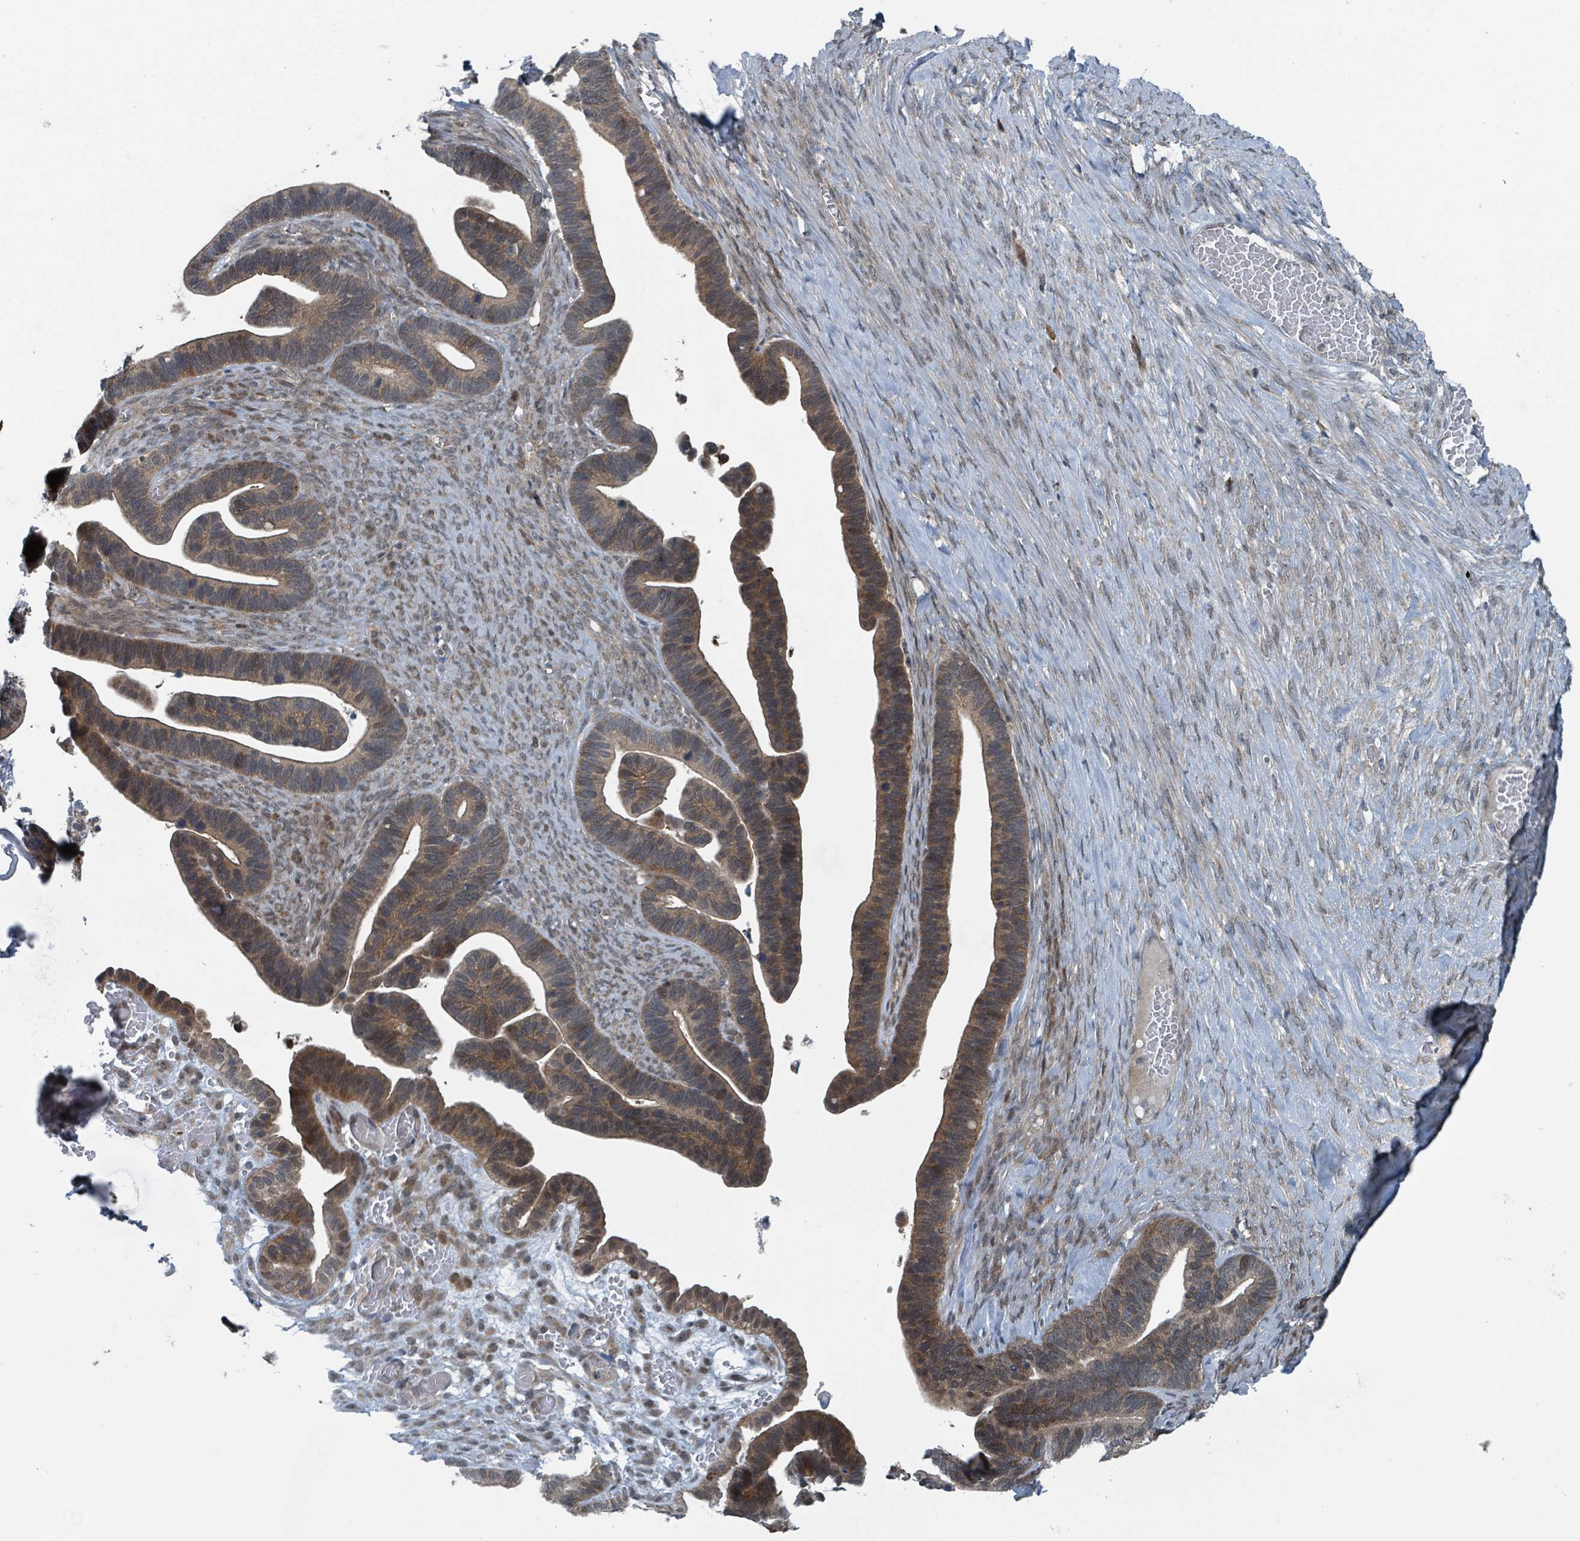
{"staining": {"intensity": "weak", "quantity": ">75%", "location": "cytoplasmic/membranous,nuclear"}, "tissue": "ovarian cancer", "cell_type": "Tumor cells", "image_type": "cancer", "snomed": [{"axis": "morphology", "description": "Cystadenocarcinoma, serous, NOS"}, {"axis": "topography", "description": "Ovary"}], "caption": "A brown stain highlights weak cytoplasmic/membranous and nuclear positivity of a protein in human ovarian serous cystadenocarcinoma tumor cells.", "gene": "GOLGA7", "patient": {"sex": "female", "age": 56}}